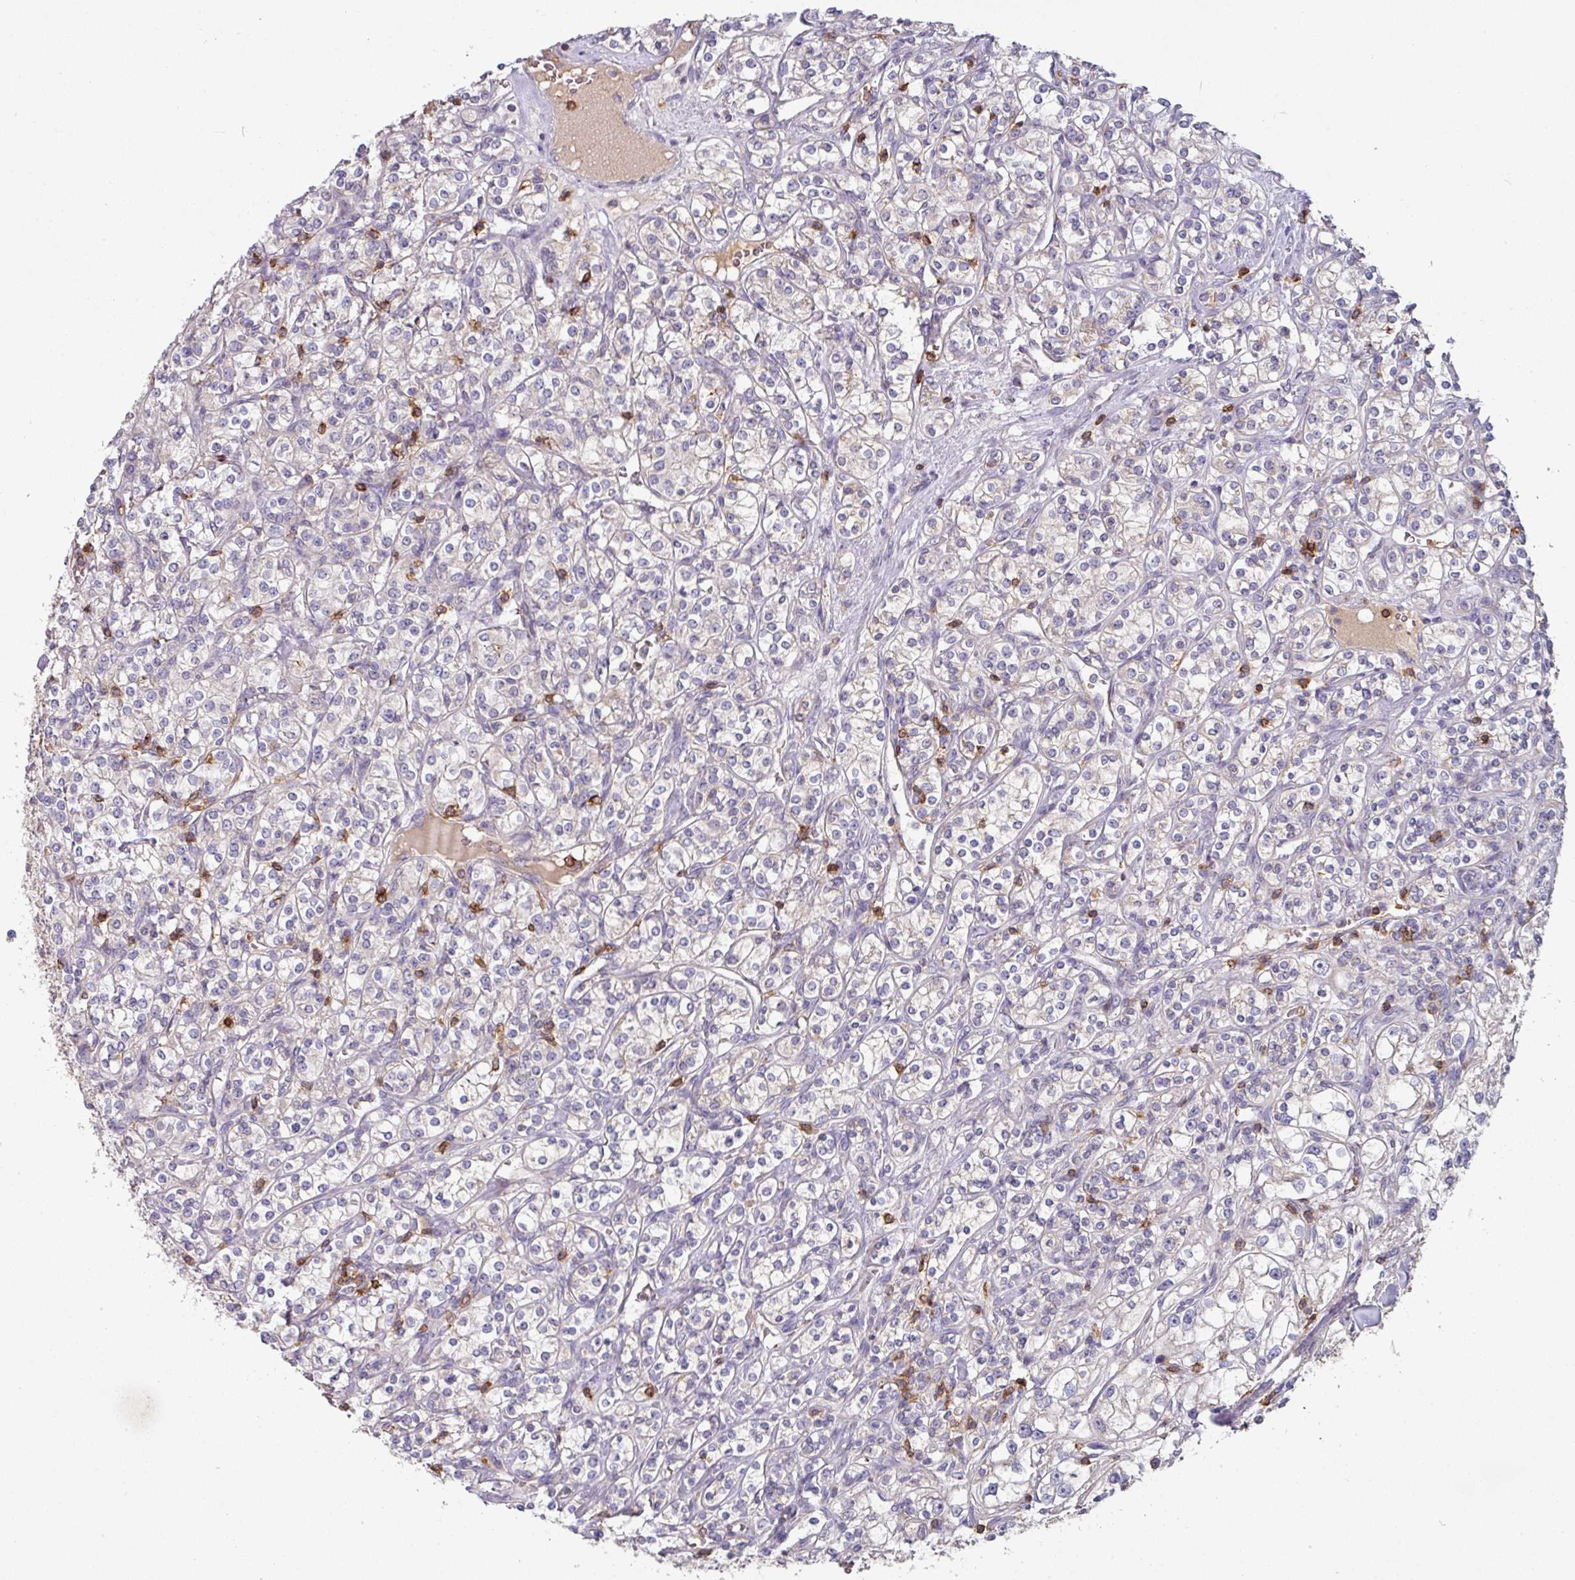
{"staining": {"intensity": "negative", "quantity": "none", "location": "none"}, "tissue": "renal cancer", "cell_type": "Tumor cells", "image_type": "cancer", "snomed": [{"axis": "morphology", "description": "Adenocarcinoma, NOS"}, {"axis": "topography", "description": "Kidney"}], "caption": "The IHC micrograph has no significant positivity in tumor cells of renal cancer (adenocarcinoma) tissue.", "gene": "CD3G", "patient": {"sex": "male", "age": 77}}